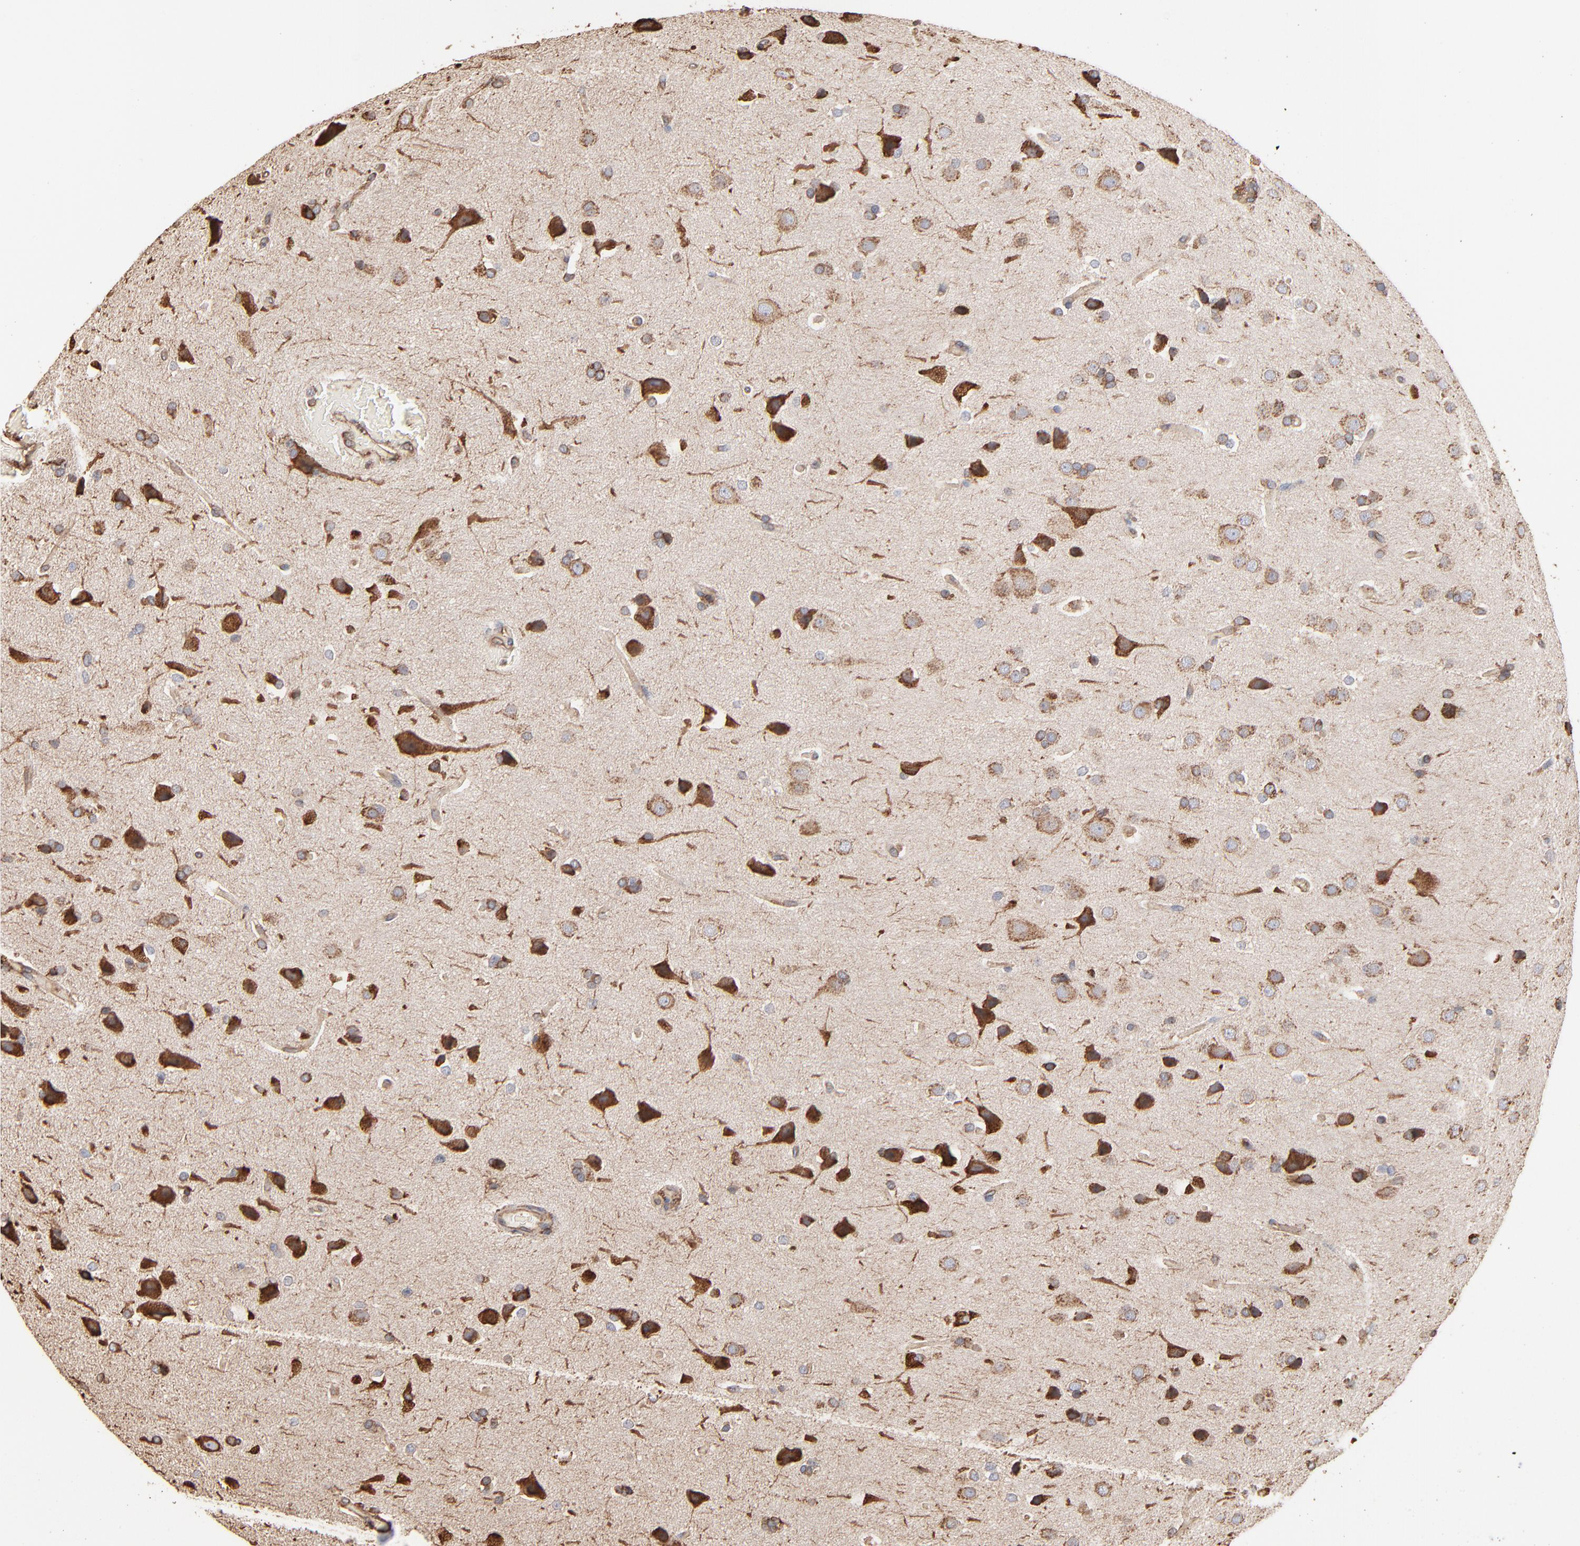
{"staining": {"intensity": "moderate", "quantity": ">75%", "location": "cytoplasmic/membranous"}, "tissue": "glioma", "cell_type": "Tumor cells", "image_type": "cancer", "snomed": [{"axis": "morphology", "description": "Glioma, malignant, Low grade"}, {"axis": "topography", "description": "Cerebral cortex"}], "caption": "The histopathology image demonstrates staining of malignant glioma (low-grade), revealing moderate cytoplasmic/membranous protein positivity (brown color) within tumor cells.", "gene": "PDIA3", "patient": {"sex": "female", "age": 47}}